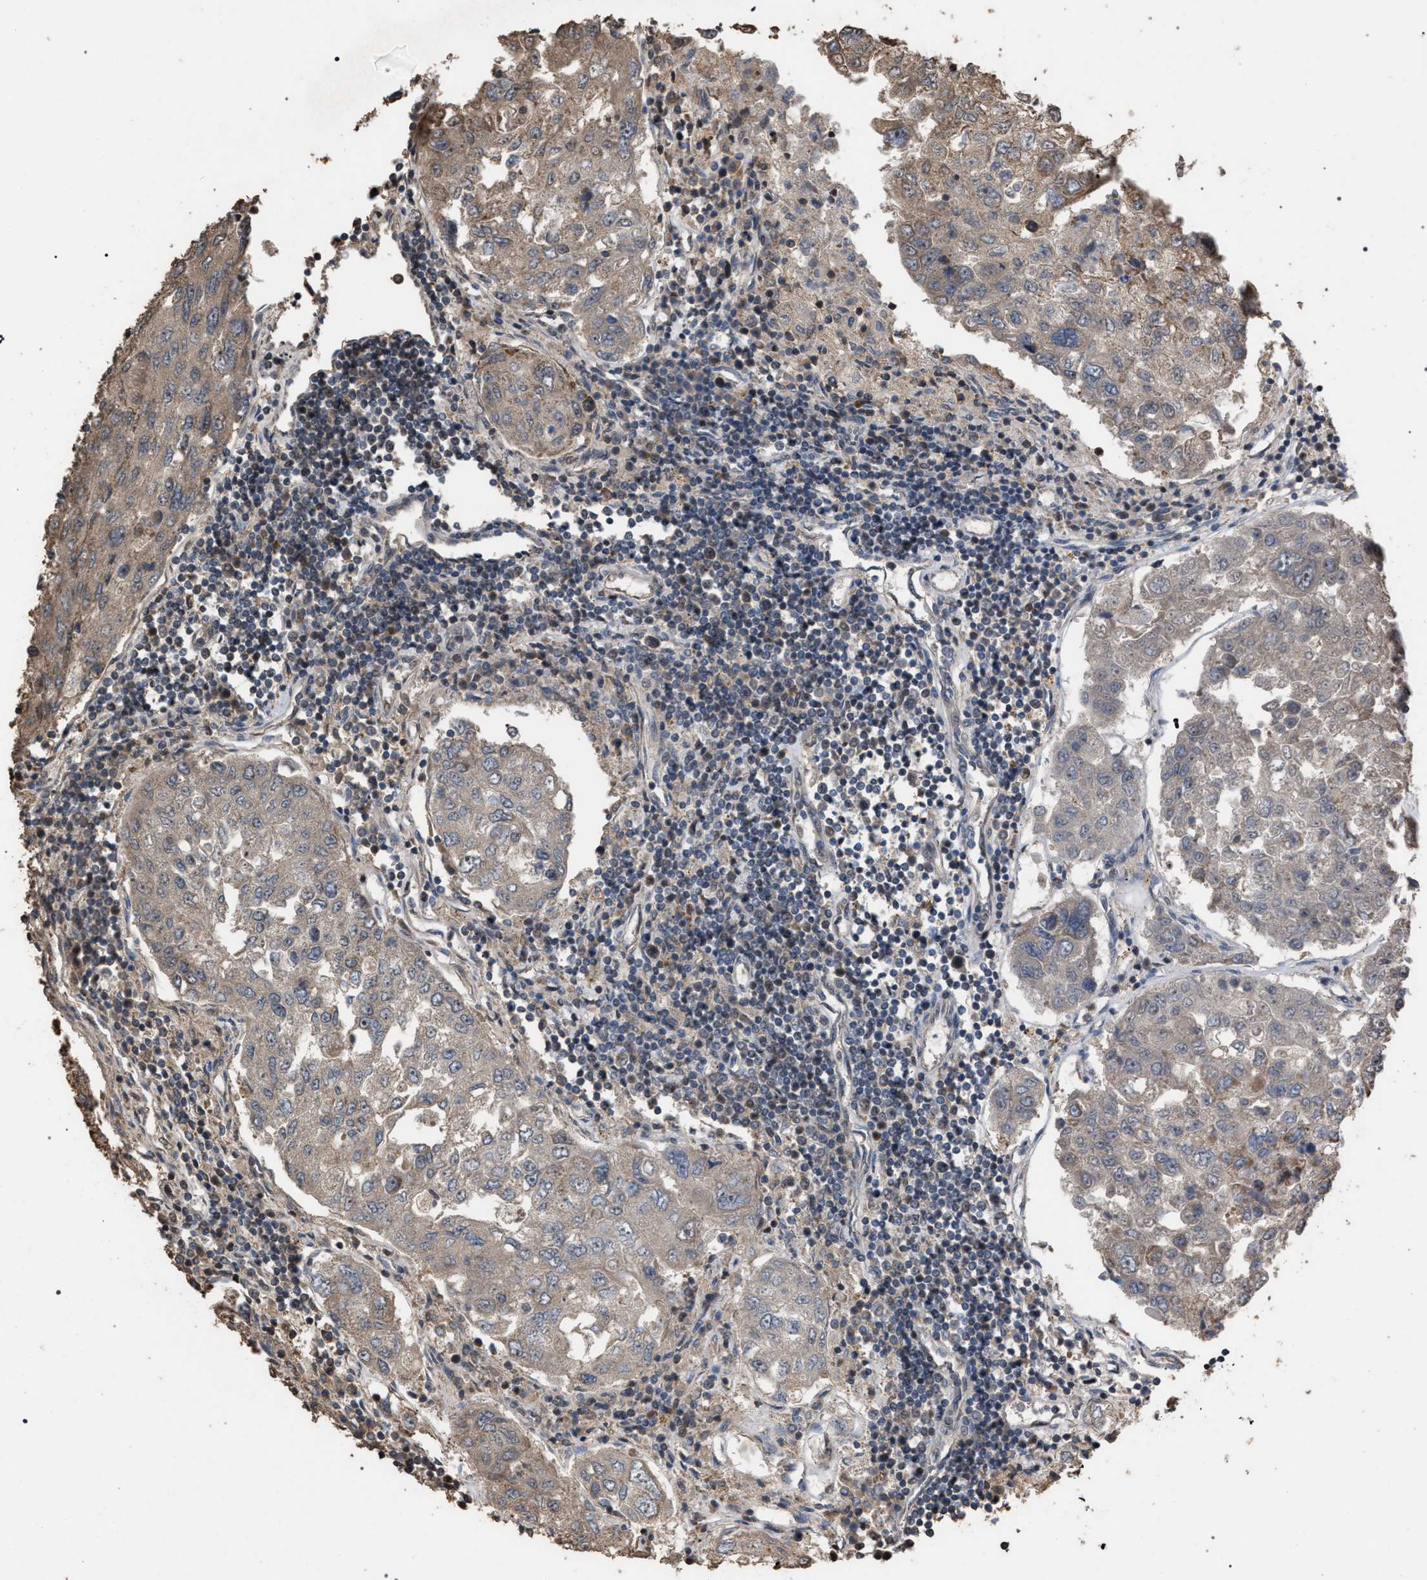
{"staining": {"intensity": "weak", "quantity": "<25%", "location": "cytoplasmic/membranous"}, "tissue": "urothelial cancer", "cell_type": "Tumor cells", "image_type": "cancer", "snomed": [{"axis": "morphology", "description": "Urothelial carcinoma, High grade"}, {"axis": "topography", "description": "Lymph node"}, {"axis": "topography", "description": "Urinary bladder"}], "caption": "Tumor cells are negative for protein expression in human urothelial cancer.", "gene": "NAA35", "patient": {"sex": "male", "age": 51}}